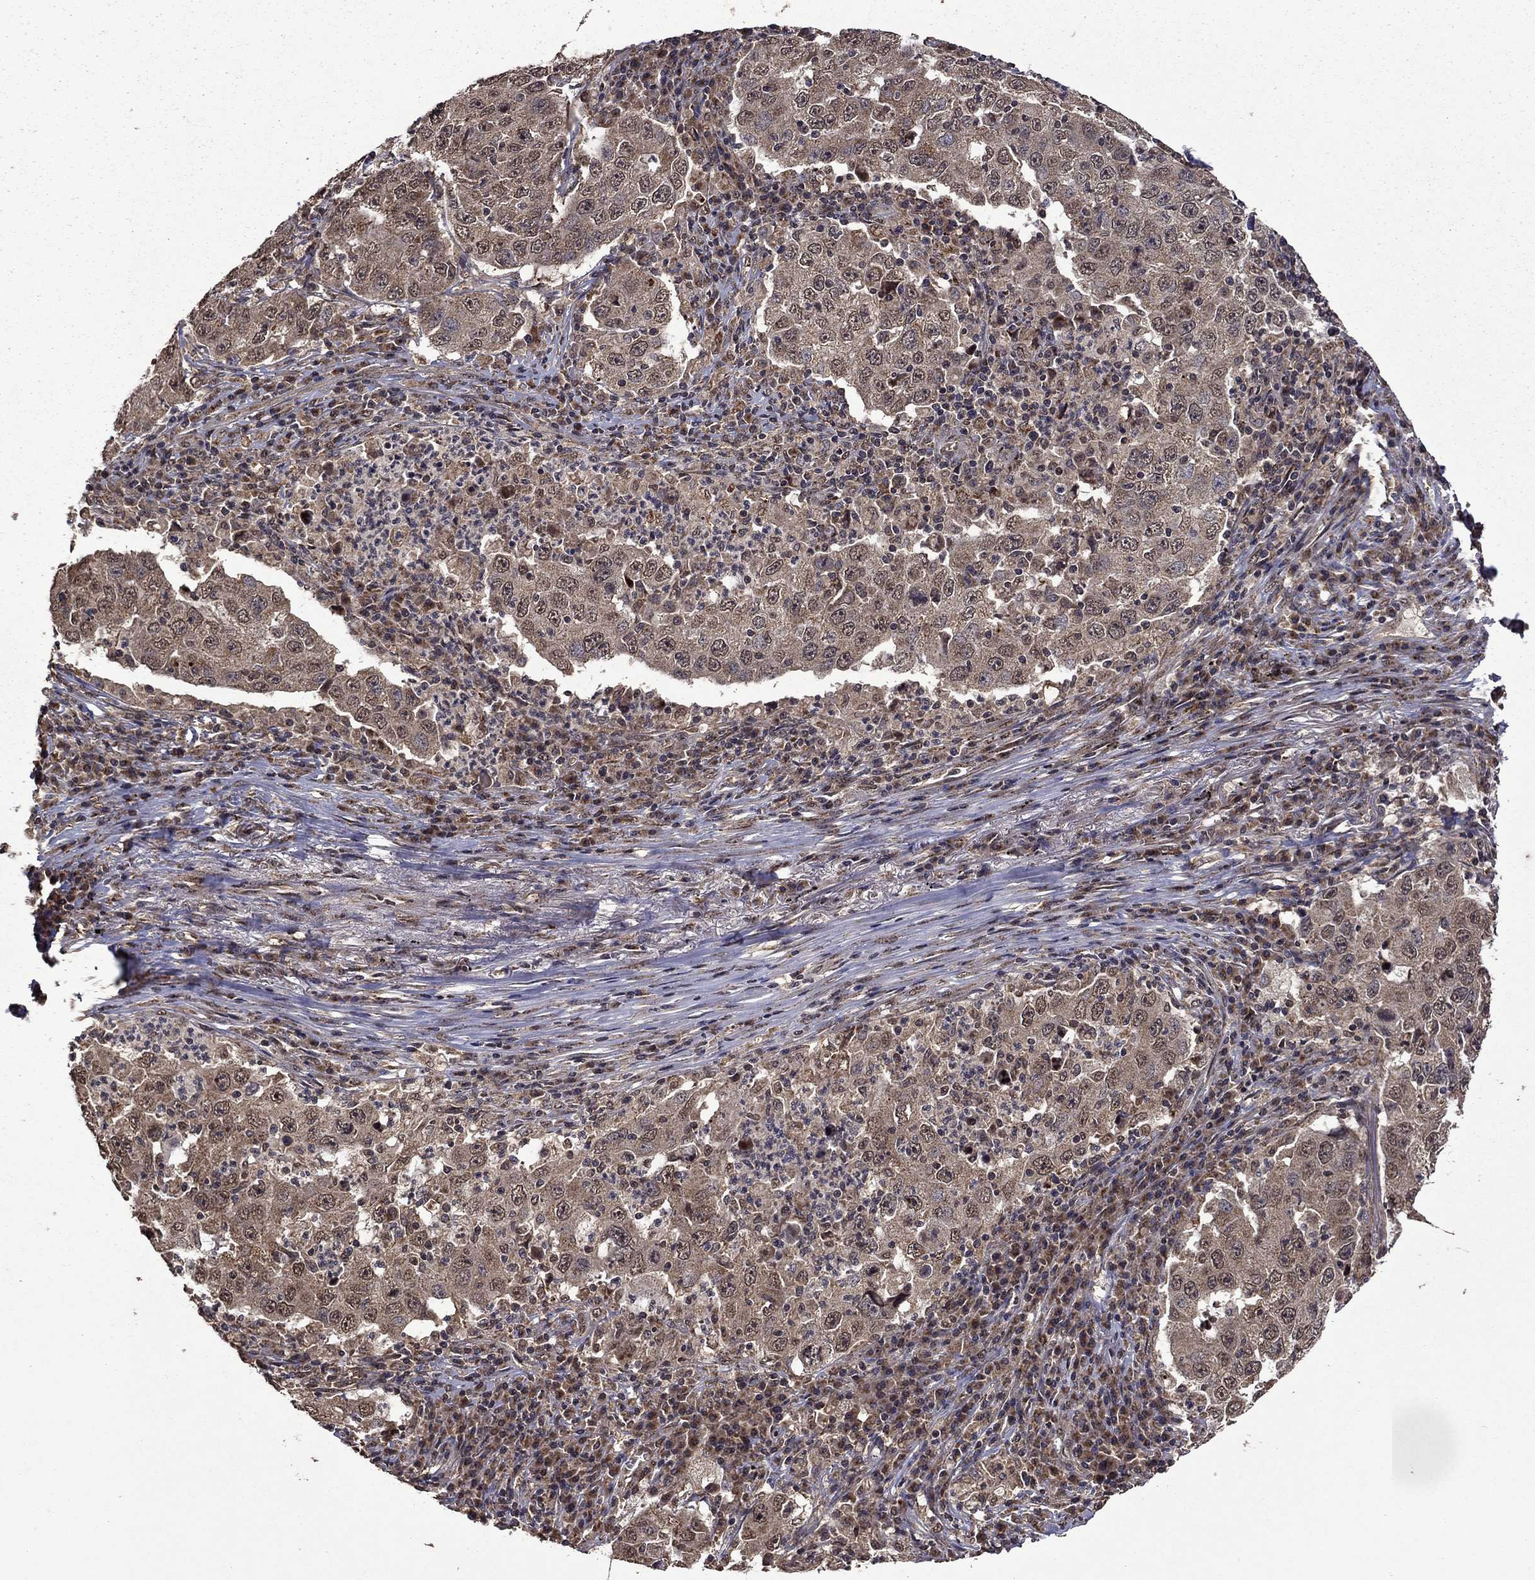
{"staining": {"intensity": "moderate", "quantity": "25%-75%", "location": "cytoplasmic/membranous,nuclear"}, "tissue": "lung cancer", "cell_type": "Tumor cells", "image_type": "cancer", "snomed": [{"axis": "morphology", "description": "Adenocarcinoma, NOS"}, {"axis": "topography", "description": "Lung"}], "caption": "An image showing moderate cytoplasmic/membranous and nuclear expression in about 25%-75% of tumor cells in lung adenocarcinoma, as visualized by brown immunohistochemical staining.", "gene": "ITM2B", "patient": {"sex": "male", "age": 73}}